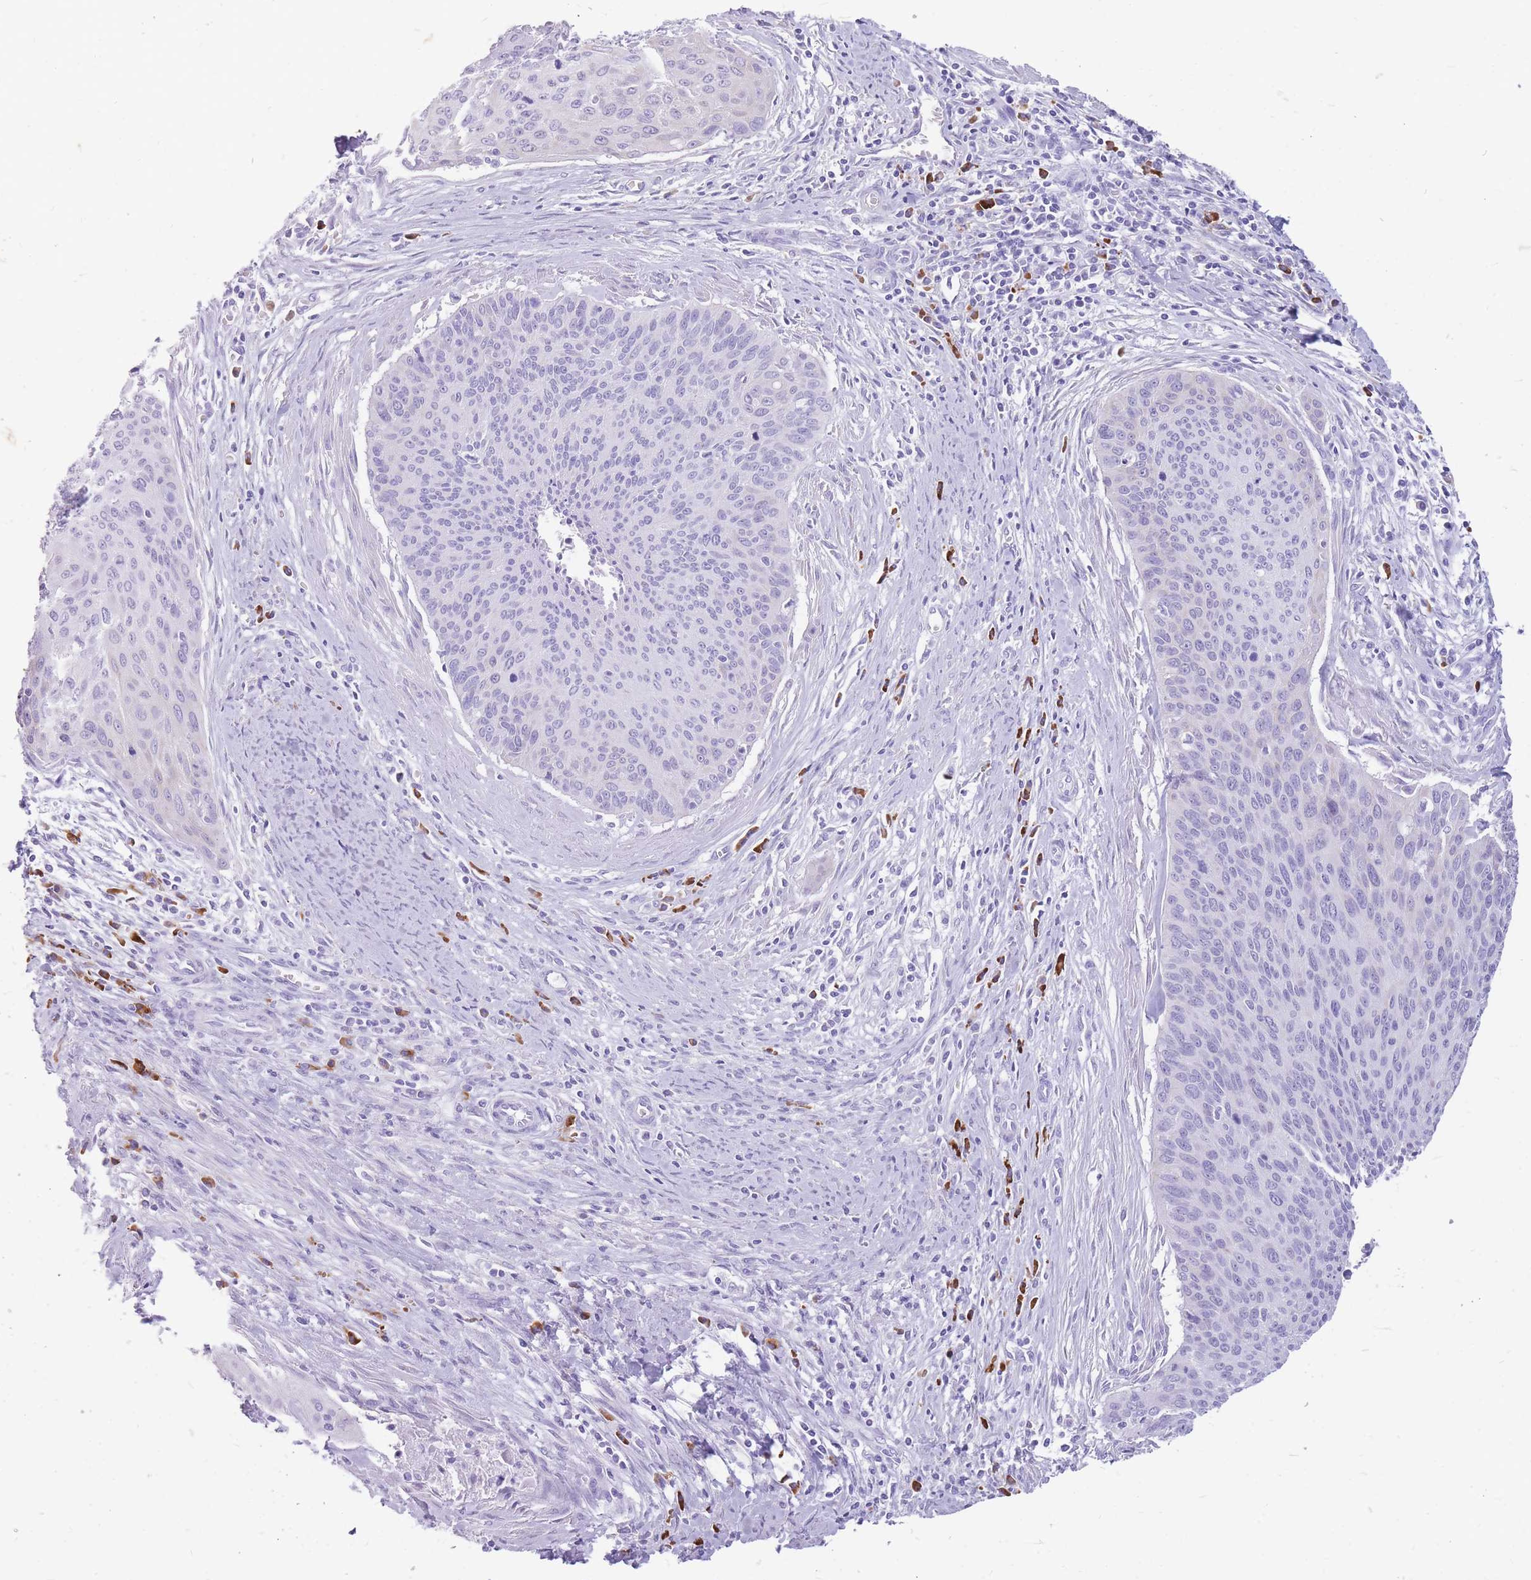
{"staining": {"intensity": "negative", "quantity": "none", "location": "none"}, "tissue": "cervical cancer", "cell_type": "Tumor cells", "image_type": "cancer", "snomed": [{"axis": "morphology", "description": "Squamous cell carcinoma, NOS"}, {"axis": "topography", "description": "Cervix"}], "caption": "IHC of human cervical cancer displays no expression in tumor cells. (DAB immunohistochemistry (IHC), high magnification).", "gene": "ZFP37", "patient": {"sex": "female", "age": 55}}